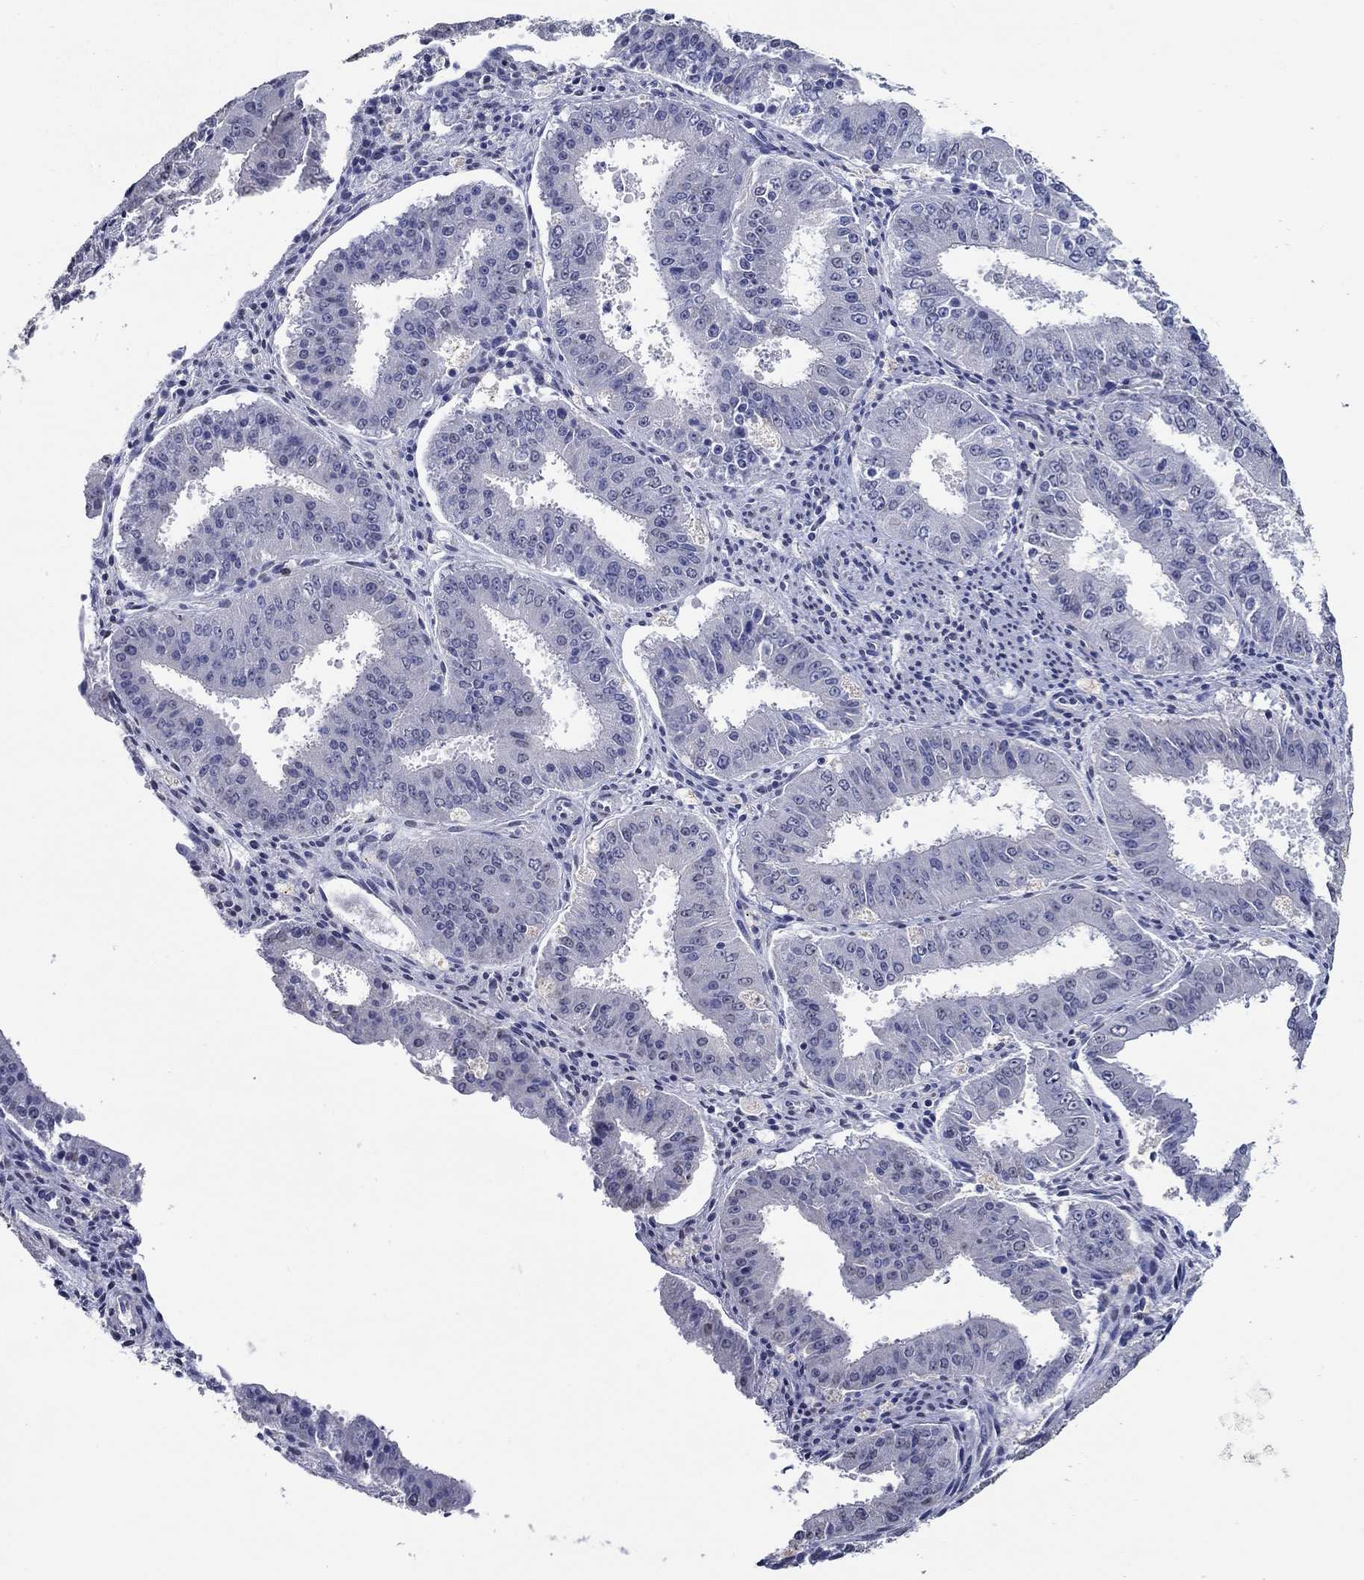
{"staining": {"intensity": "negative", "quantity": "none", "location": "none"}, "tissue": "ovarian cancer", "cell_type": "Tumor cells", "image_type": "cancer", "snomed": [{"axis": "morphology", "description": "Carcinoma, endometroid"}, {"axis": "topography", "description": "Ovary"}], "caption": "The IHC histopathology image has no significant expression in tumor cells of ovarian cancer (endometroid carcinoma) tissue.", "gene": "PDE1B", "patient": {"sex": "female", "age": 42}}